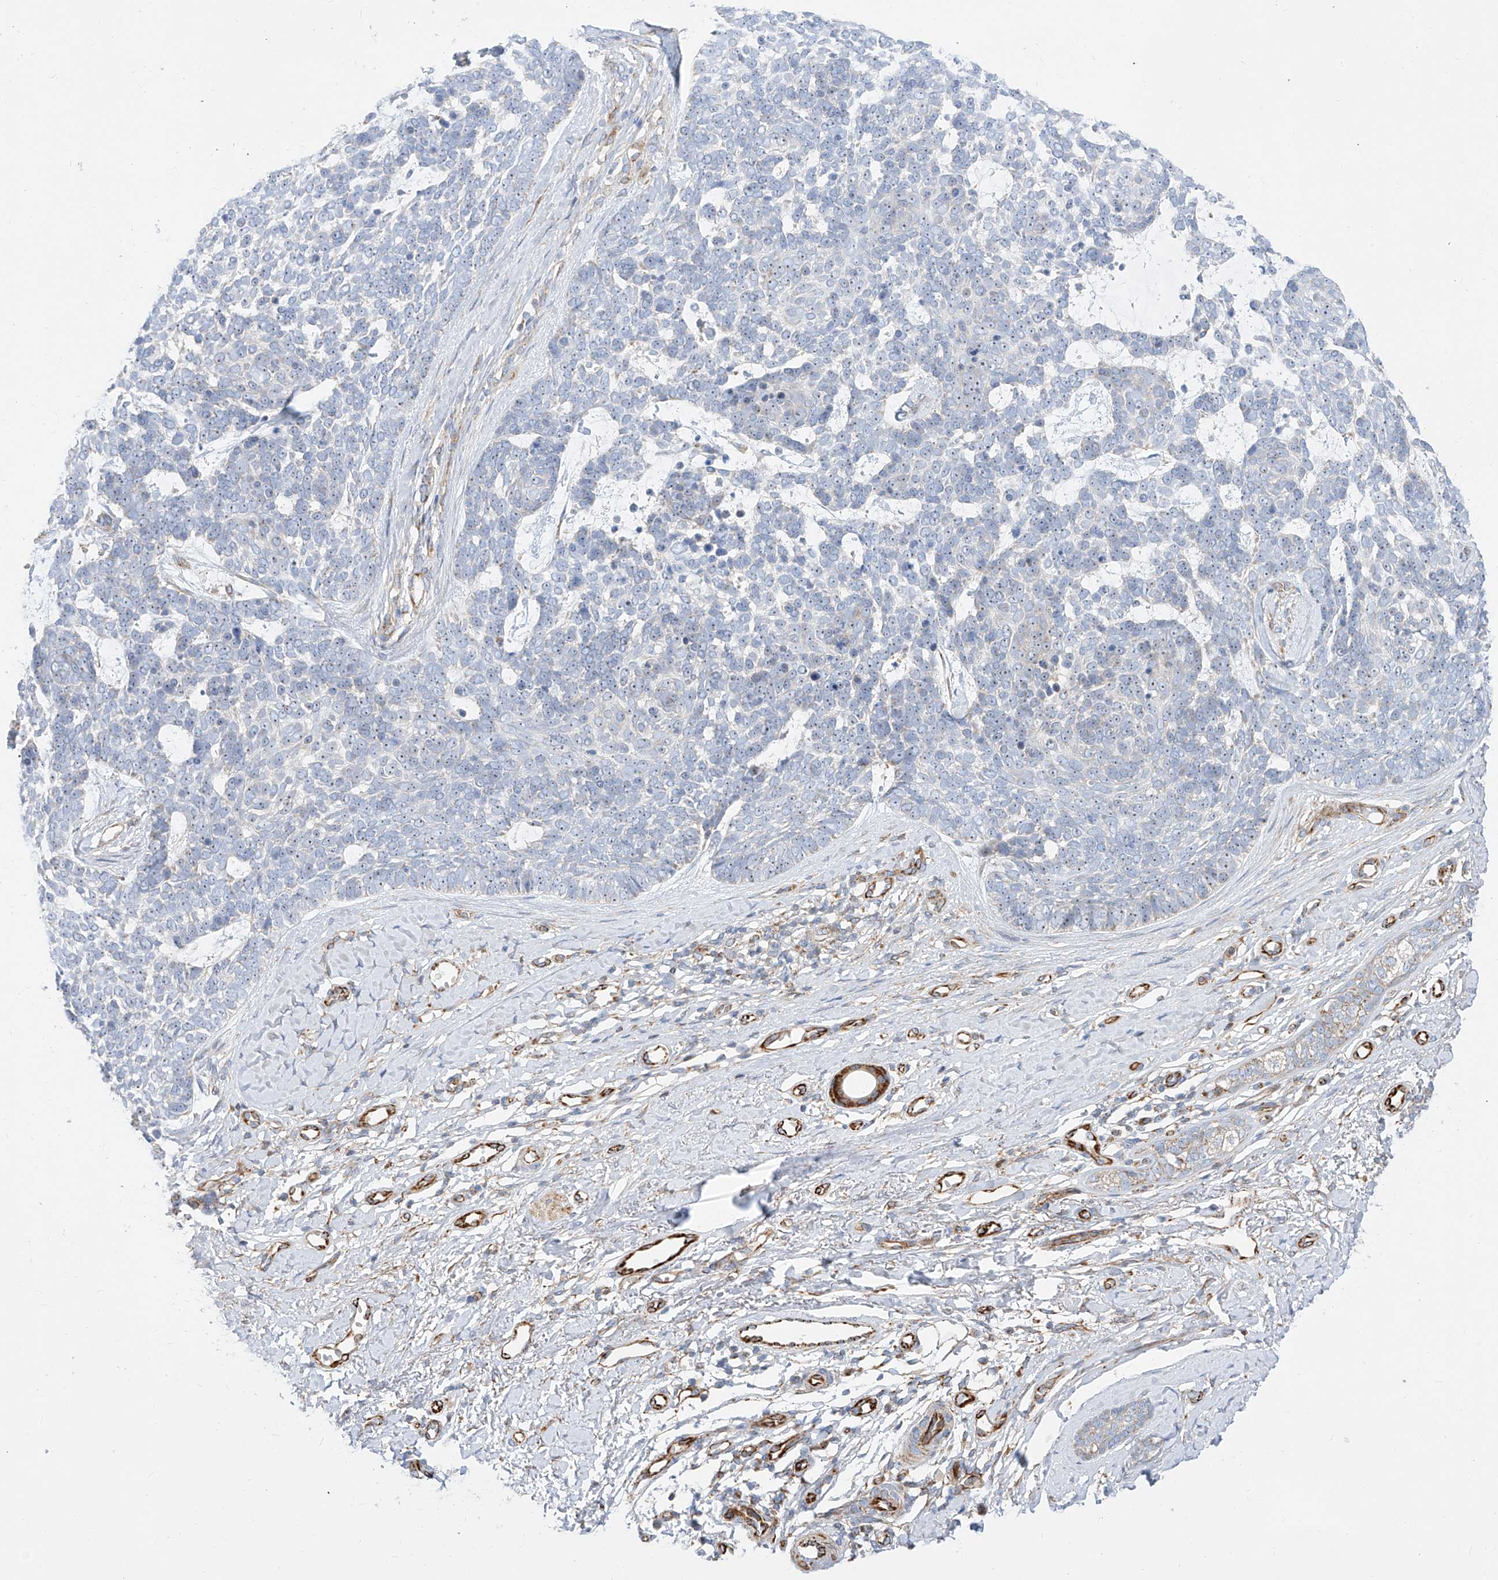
{"staining": {"intensity": "negative", "quantity": "none", "location": "none"}, "tissue": "skin cancer", "cell_type": "Tumor cells", "image_type": "cancer", "snomed": [{"axis": "morphology", "description": "Basal cell carcinoma"}, {"axis": "topography", "description": "Skin"}], "caption": "Immunohistochemistry of human skin basal cell carcinoma exhibits no expression in tumor cells.", "gene": "CST9", "patient": {"sex": "female", "age": 81}}